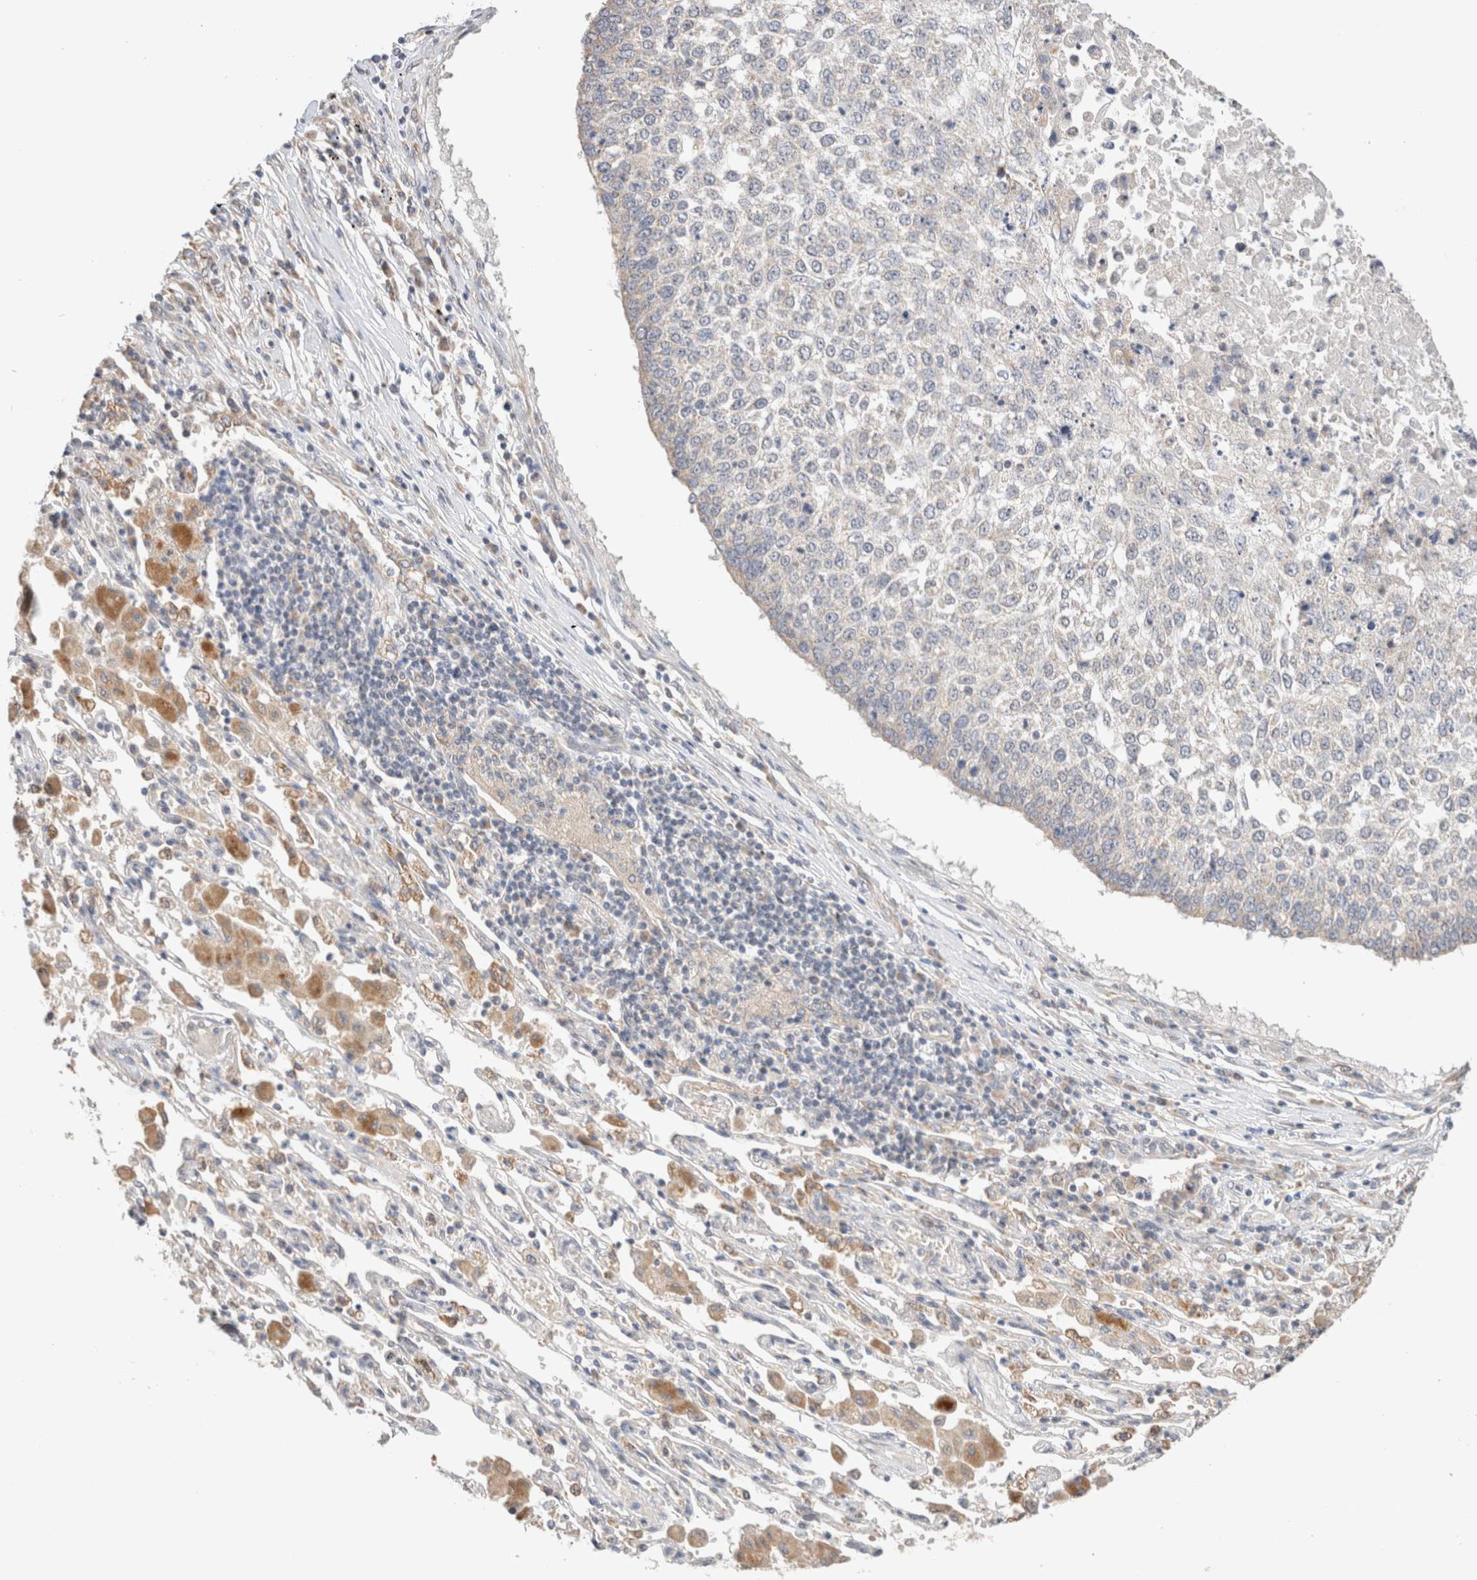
{"staining": {"intensity": "negative", "quantity": "none", "location": "none"}, "tissue": "lung cancer", "cell_type": "Tumor cells", "image_type": "cancer", "snomed": [{"axis": "morphology", "description": "Normal tissue, NOS"}, {"axis": "morphology", "description": "Squamous cell carcinoma, NOS"}, {"axis": "topography", "description": "Cartilage tissue"}, {"axis": "topography", "description": "Bronchus"}, {"axis": "topography", "description": "Lung"}, {"axis": "topography", "description": "Peripheral nerve tissue"}], "caption": "Protein analysis of lung squamous cell carcinoma exhibits no significant positivity in tumor cells. Nuclei are stained in blue.", "gene": "CA13", "patient": {"sex": "female", "age": 49}}